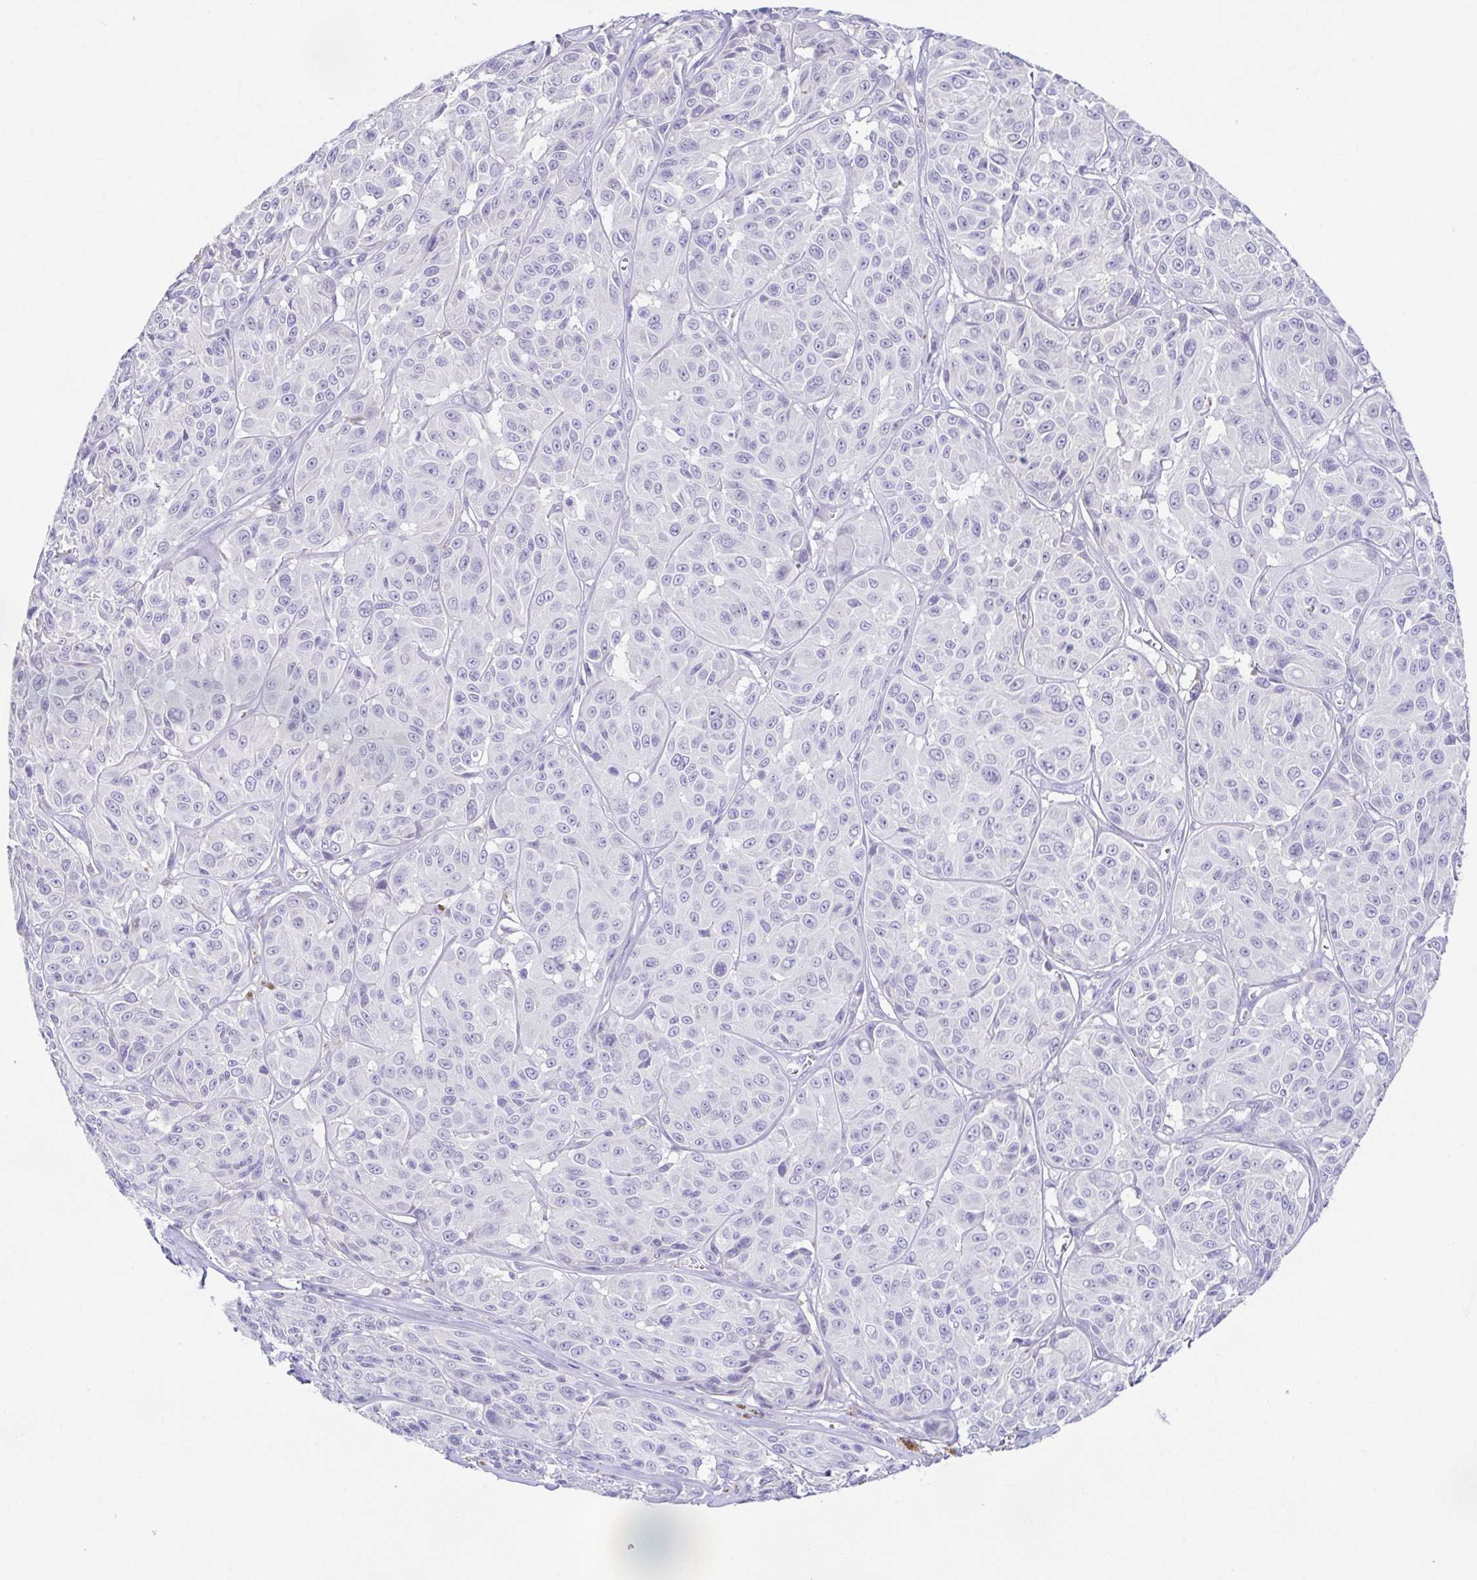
{"staining": {"intensity": "negative", "quantity": "none", "location": "none"}, "tissue": "melanoma", "cell_type": "Tumor cells", "image_type": "cancer", "snomed": [{"axis": "morphology", "description": "Malignant melanoma, NOS"}, {"axis": "topography", "description": "Skin"}], "caption": "Tumor cells are negative for protein expression in human melanoma.", "gene": "HAPLN2", "patient": {"sex": "male", "age": 91}}